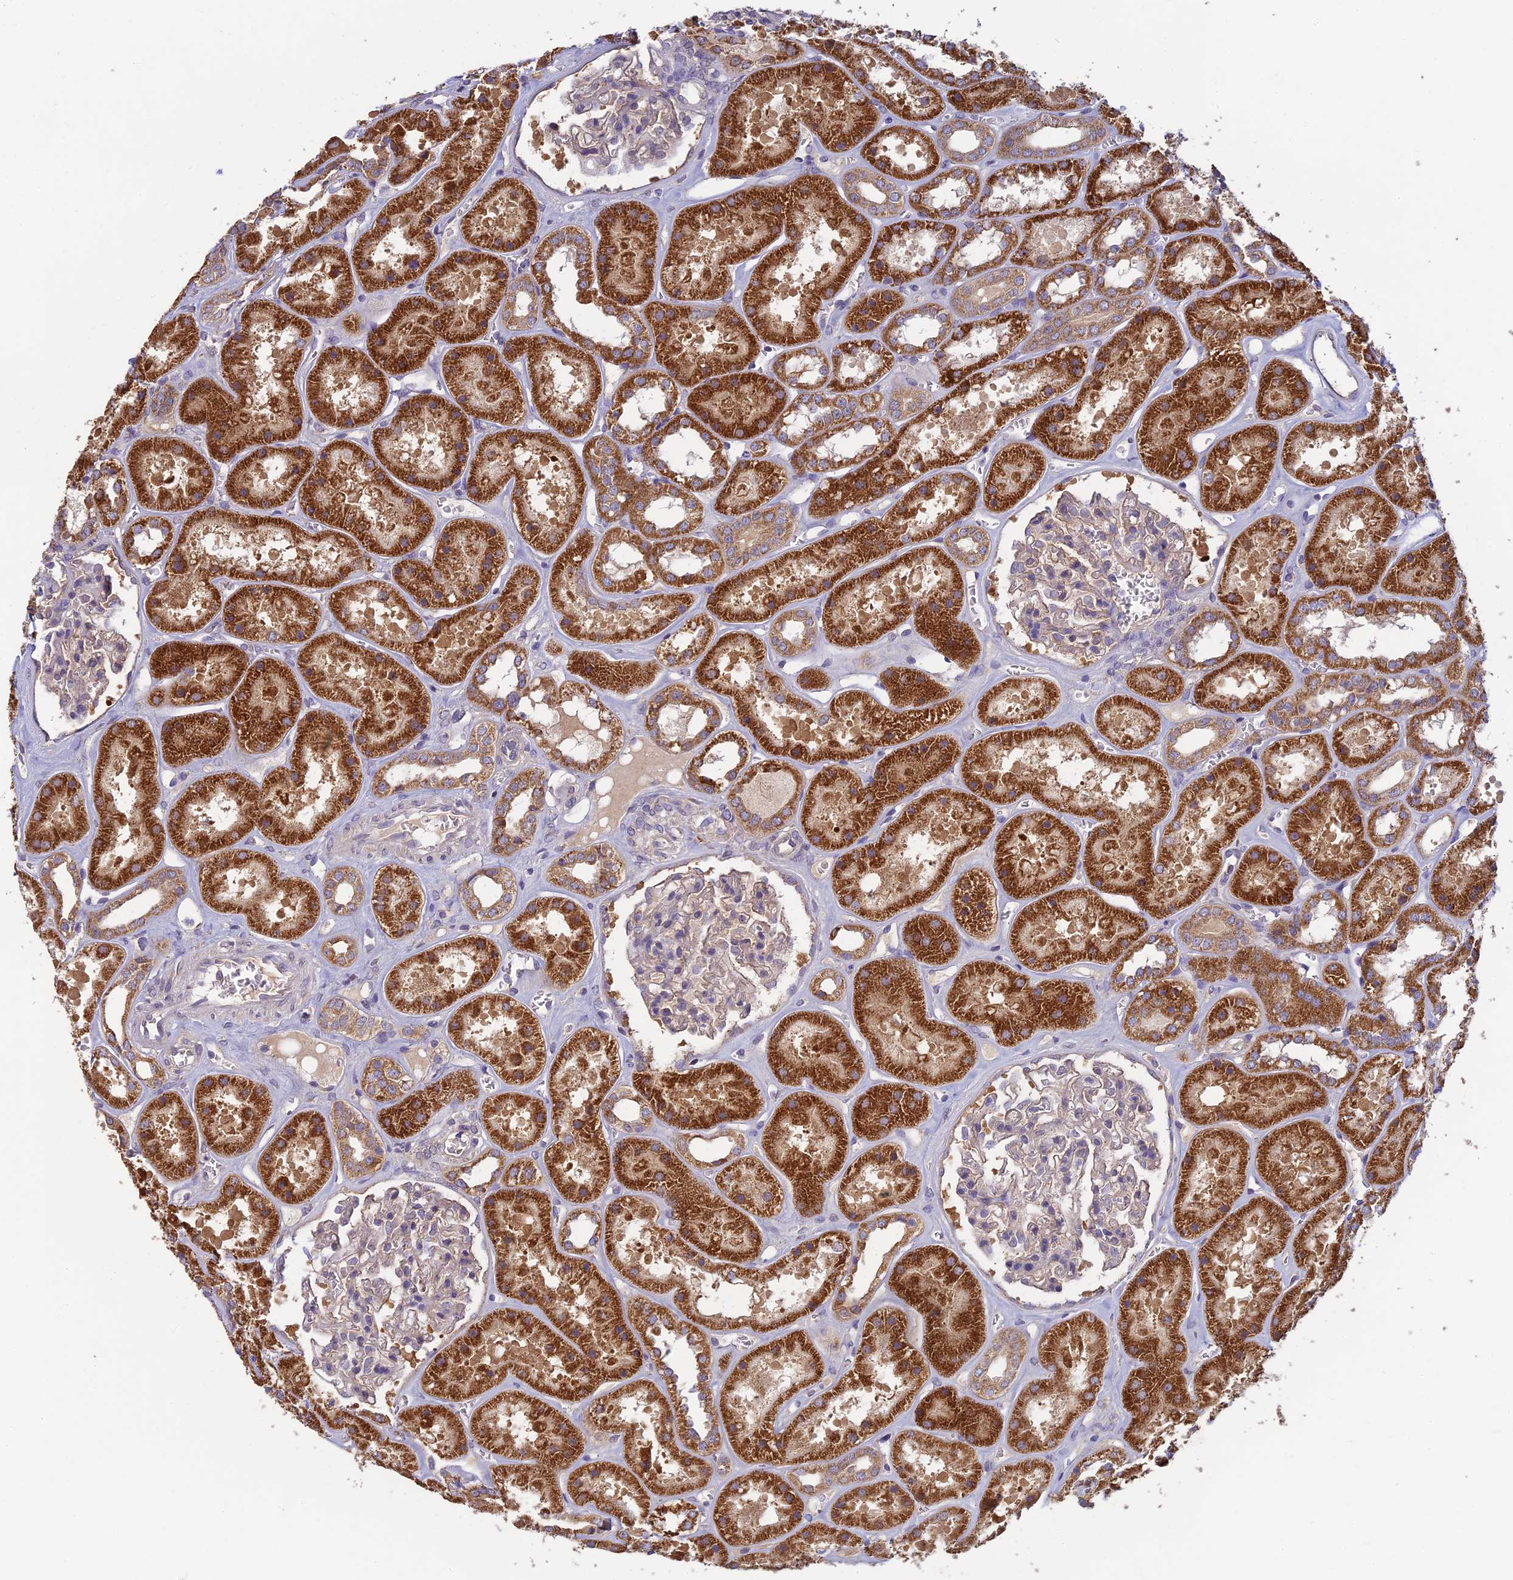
{"staining": {"intensity": "negative", "quantity": "none", "location": "none"}, "tissue": "kidney", "cell_type": "Cells in glomeruli", "image_type": "normal", "snomed": [{"axis": "morphology", "description": "Normal tissue, NOS"}, {"axis": "topography", "description": "Kidney"}], "caption": "Kidney stained for a protein using IHC displays no staining cells in glomeruli.", "gene": "MRNIP", "patient": {"sex": "female", "age": 41}}